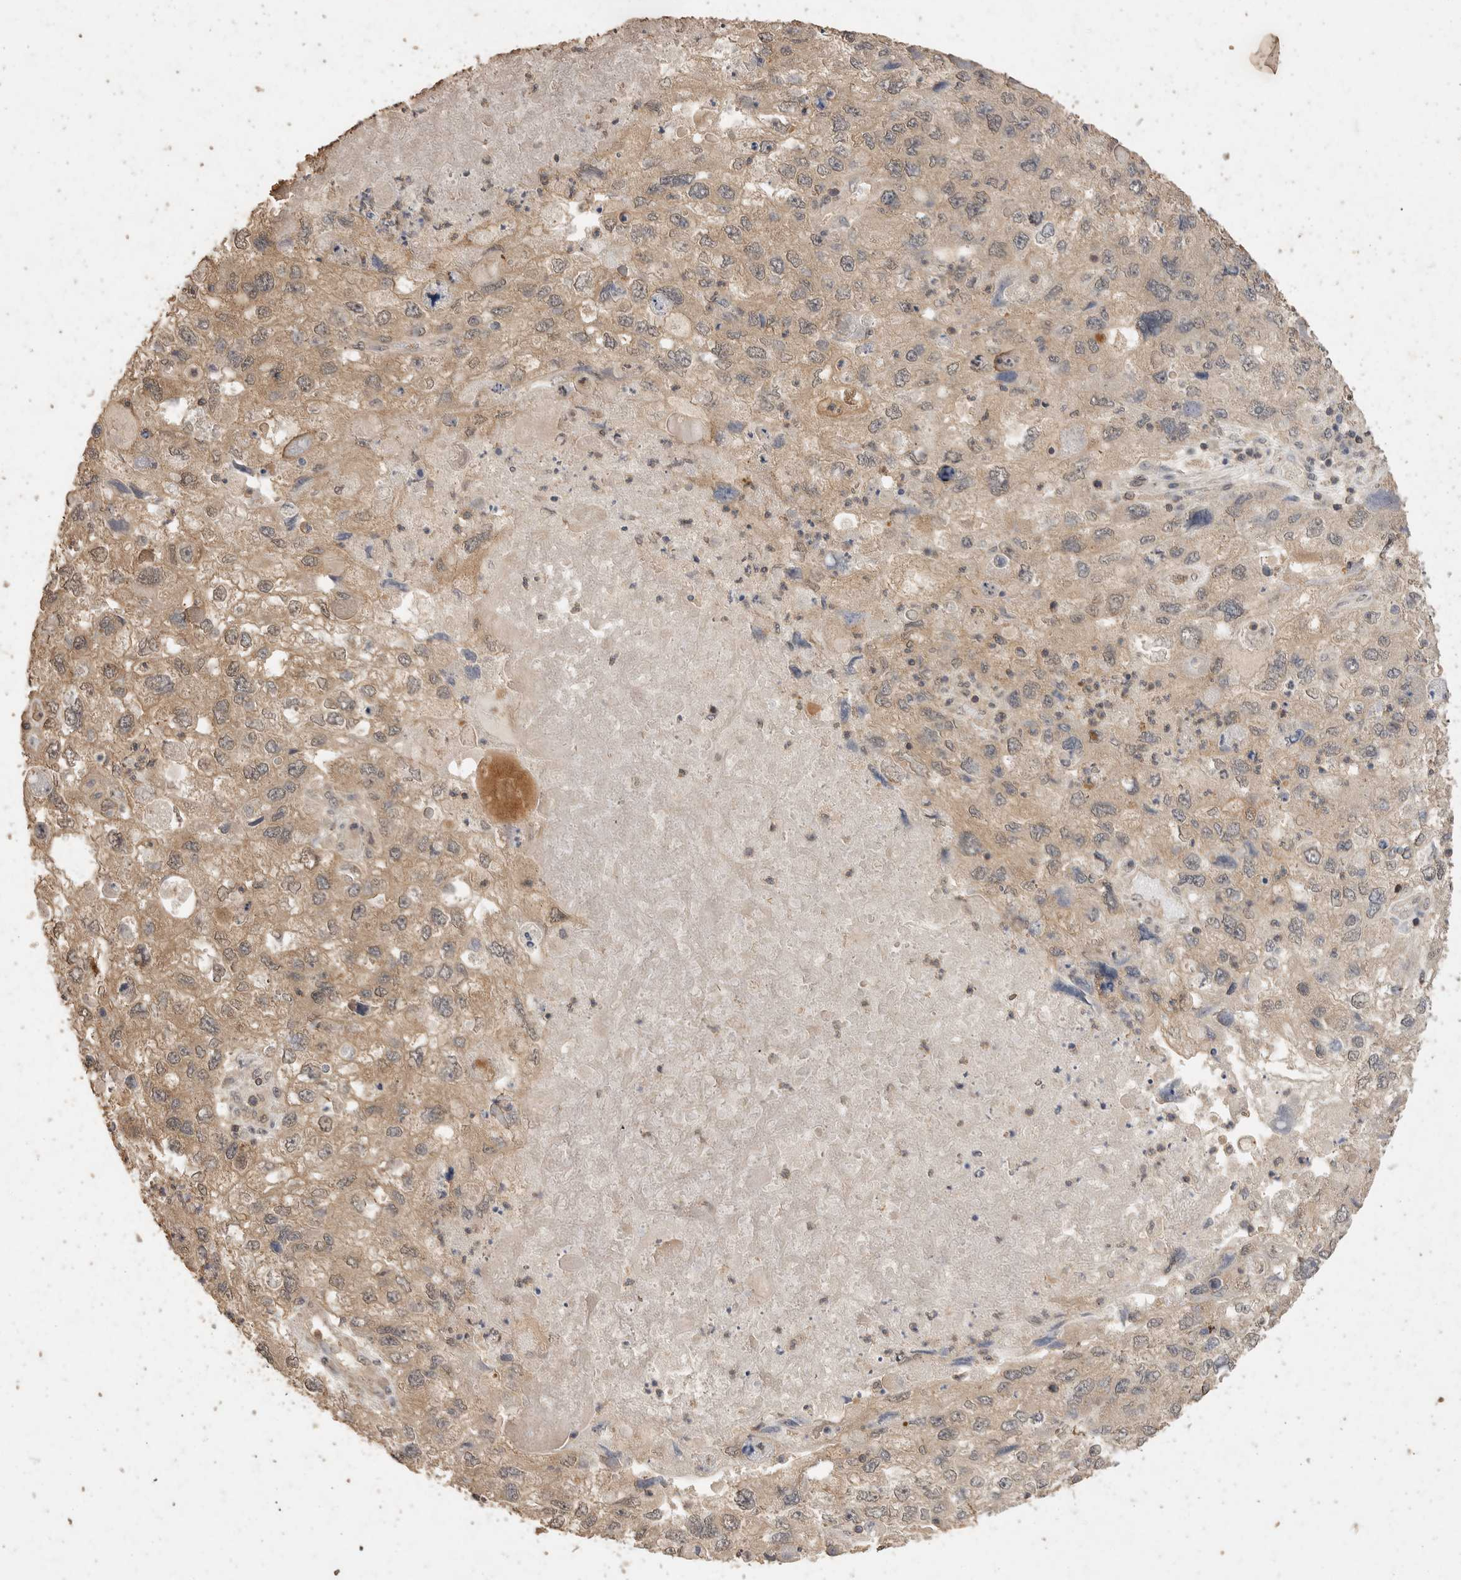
{"staining": {"intensity": "moderate", "quantity": ">75%", "location": "cytoplasmic/membranous,nuclear"}, "tissue": "endometrial cancer", "cell_type": "Tumor cells", "image_type": "cancer", "snomed": [{"axis": "morphology", "description": "Adenocarcinoma, NOS"}, {"axis": "topography", "description": "Endometrium"}], "caption": "A micrograph of human adenocarcinoma (endometrial) stained for a protein demonstrates moderate cytoplasmic/membranous and nuclear brown staining in tumor cells.", "gene": "MAP2K1", "patient": {"sex": "female", "age": 49}}